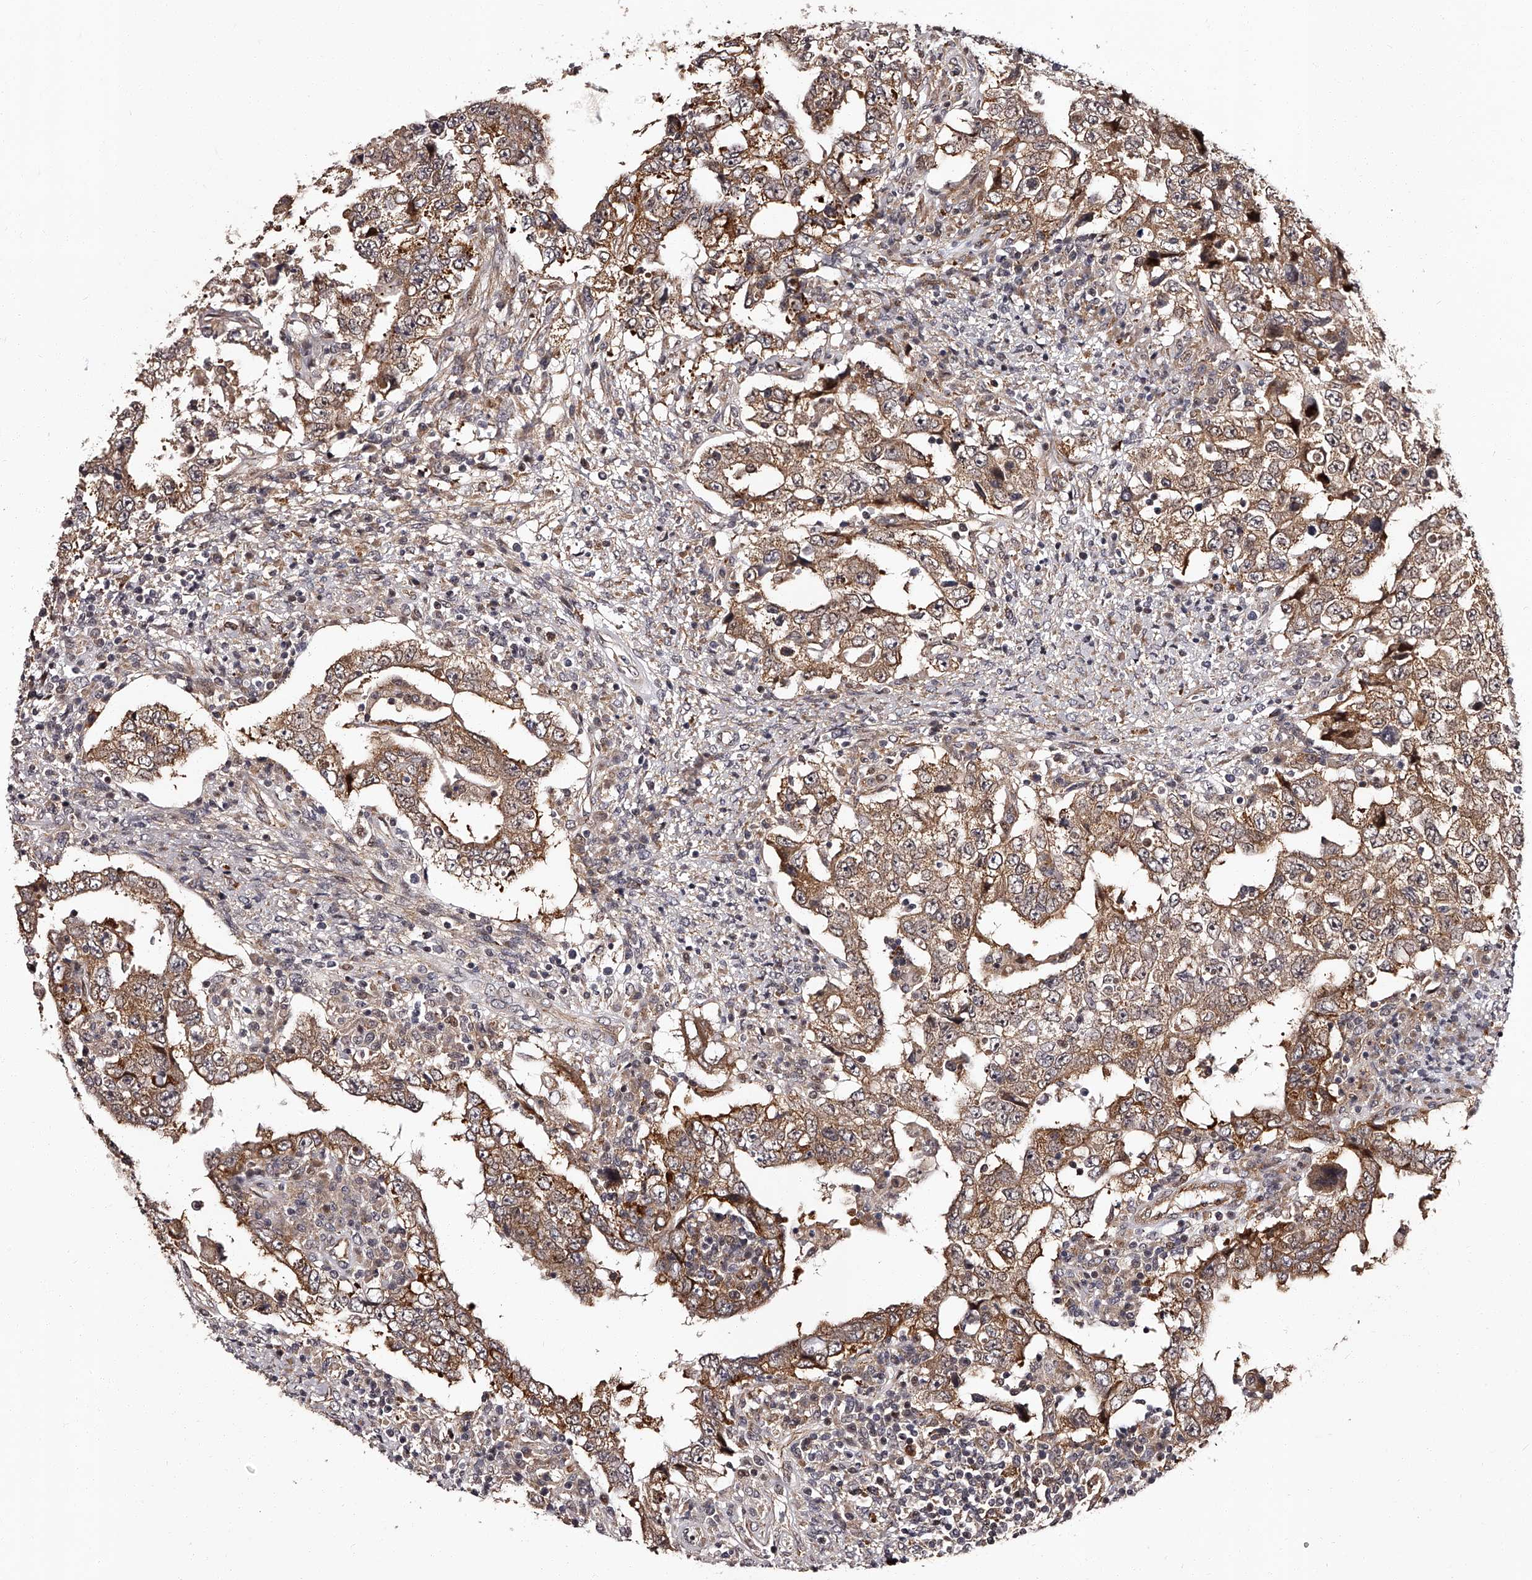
{"staining": {"intensity": "moderate", "quantity": ">75%", "location": "cytoplasmic/membranous"}, "tissue": "testis cancer", "cell_type": "Tumor cells", "image_type": "cancer", "snomed": [{"axis": "morphology", "description": "Carcinoma, Embryonal, NOS"}, {"axis": "topography", "description": "Testis"}], "caption": "Approximately >75% of tumor cells in embryonal carcinoma (testis) show moderate cytoplasmic/membranous protein staining as visualized by brown immunohistochemical staining.", "gene": "RSC1A1", "patient": {"sex": "male", "age": 26}}